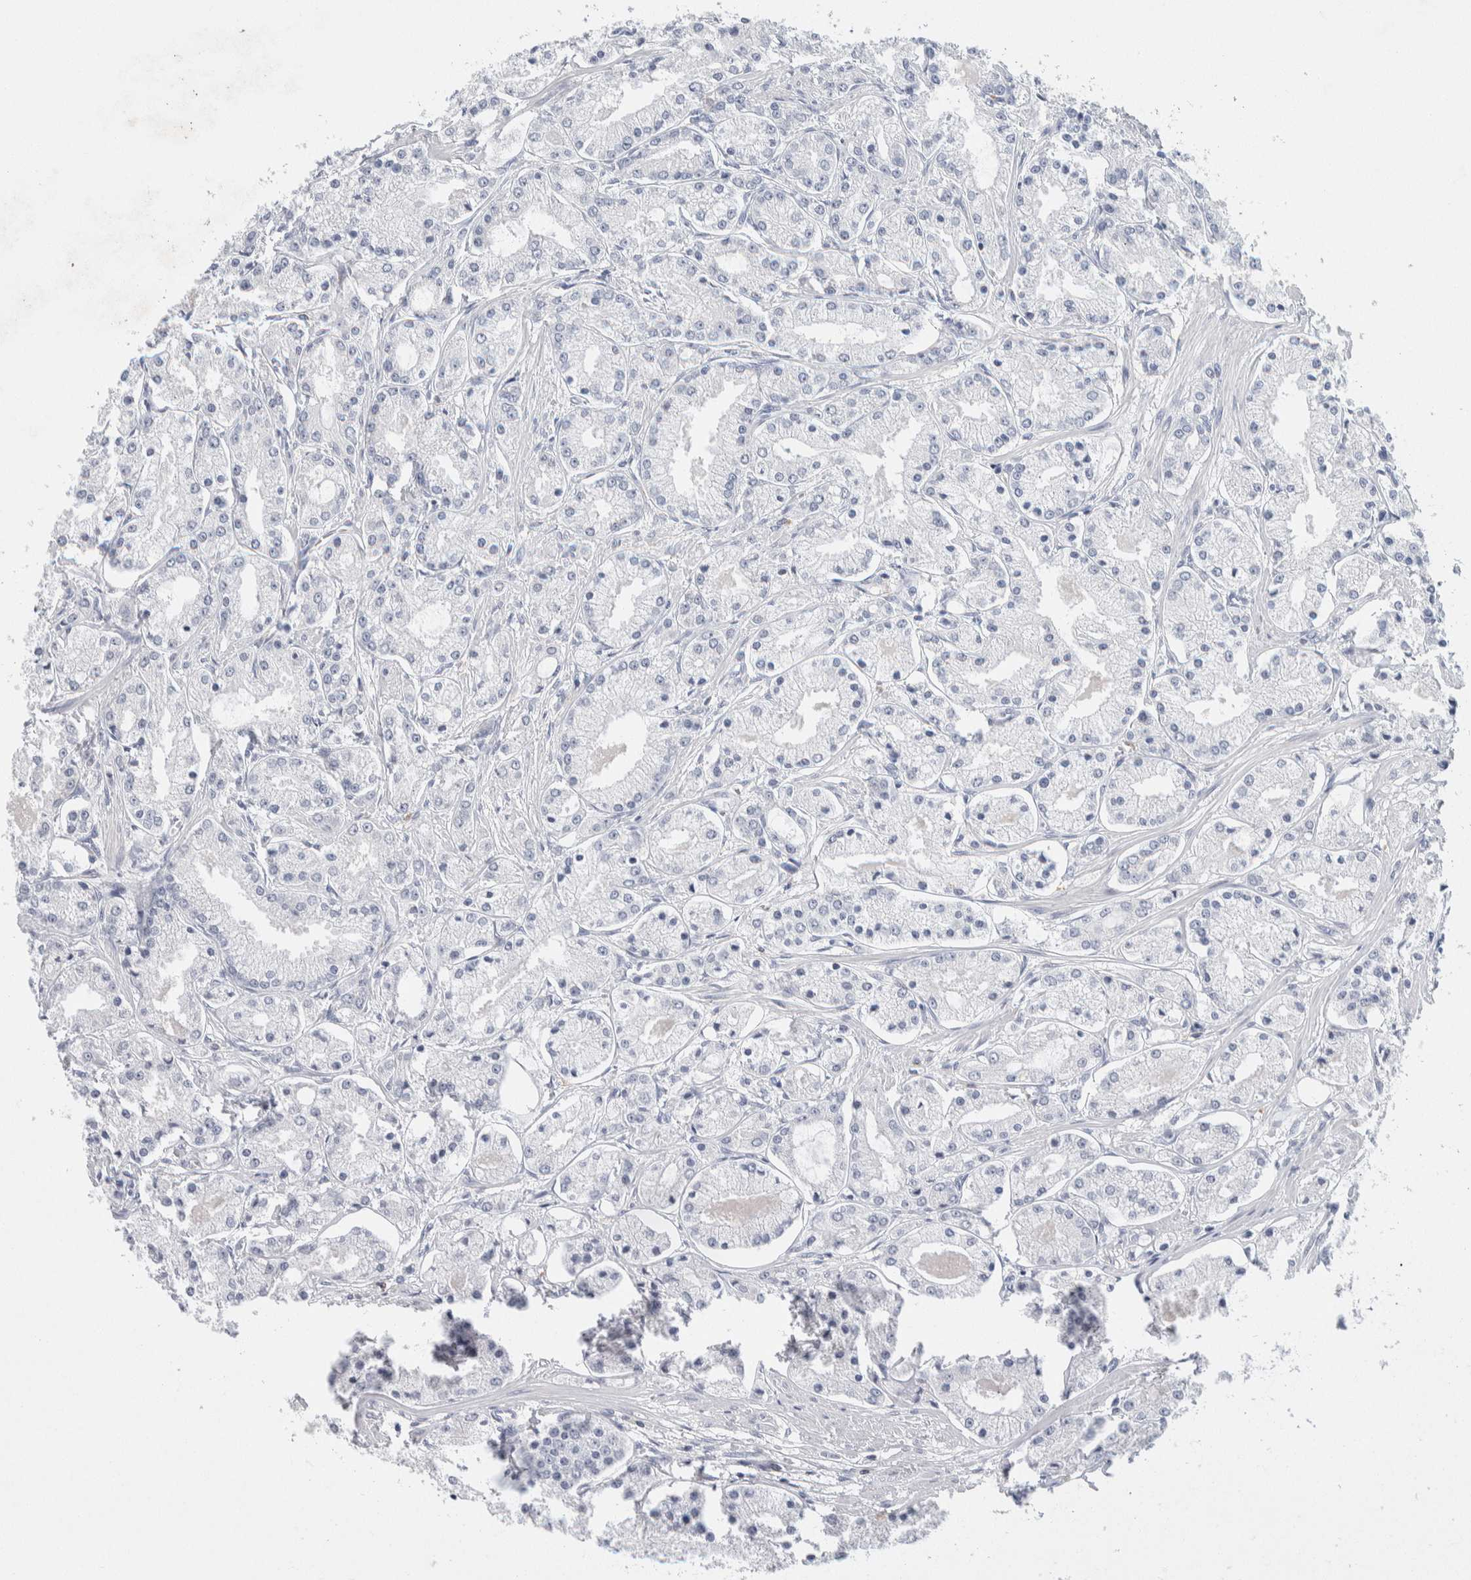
{"staining": {"intensity": "negative", "quantity": "none", "location": "none"}, "tissue": "prostate cancer", "cell_type": "Tumor cells", "image_type": "cancer", "snomed": [{"axis": "morphology", "description": "Adenocarcinoma, High grade"}, {"axis": "topography", "description": "Prostate"}], "caption": "Immunohistochemistry (IHC) of human prostate high-grade adenocarcinoma displays no staining in tumor cells.", "gene": "SCN2A", "patient": {"sex": "male", "age": 66}}